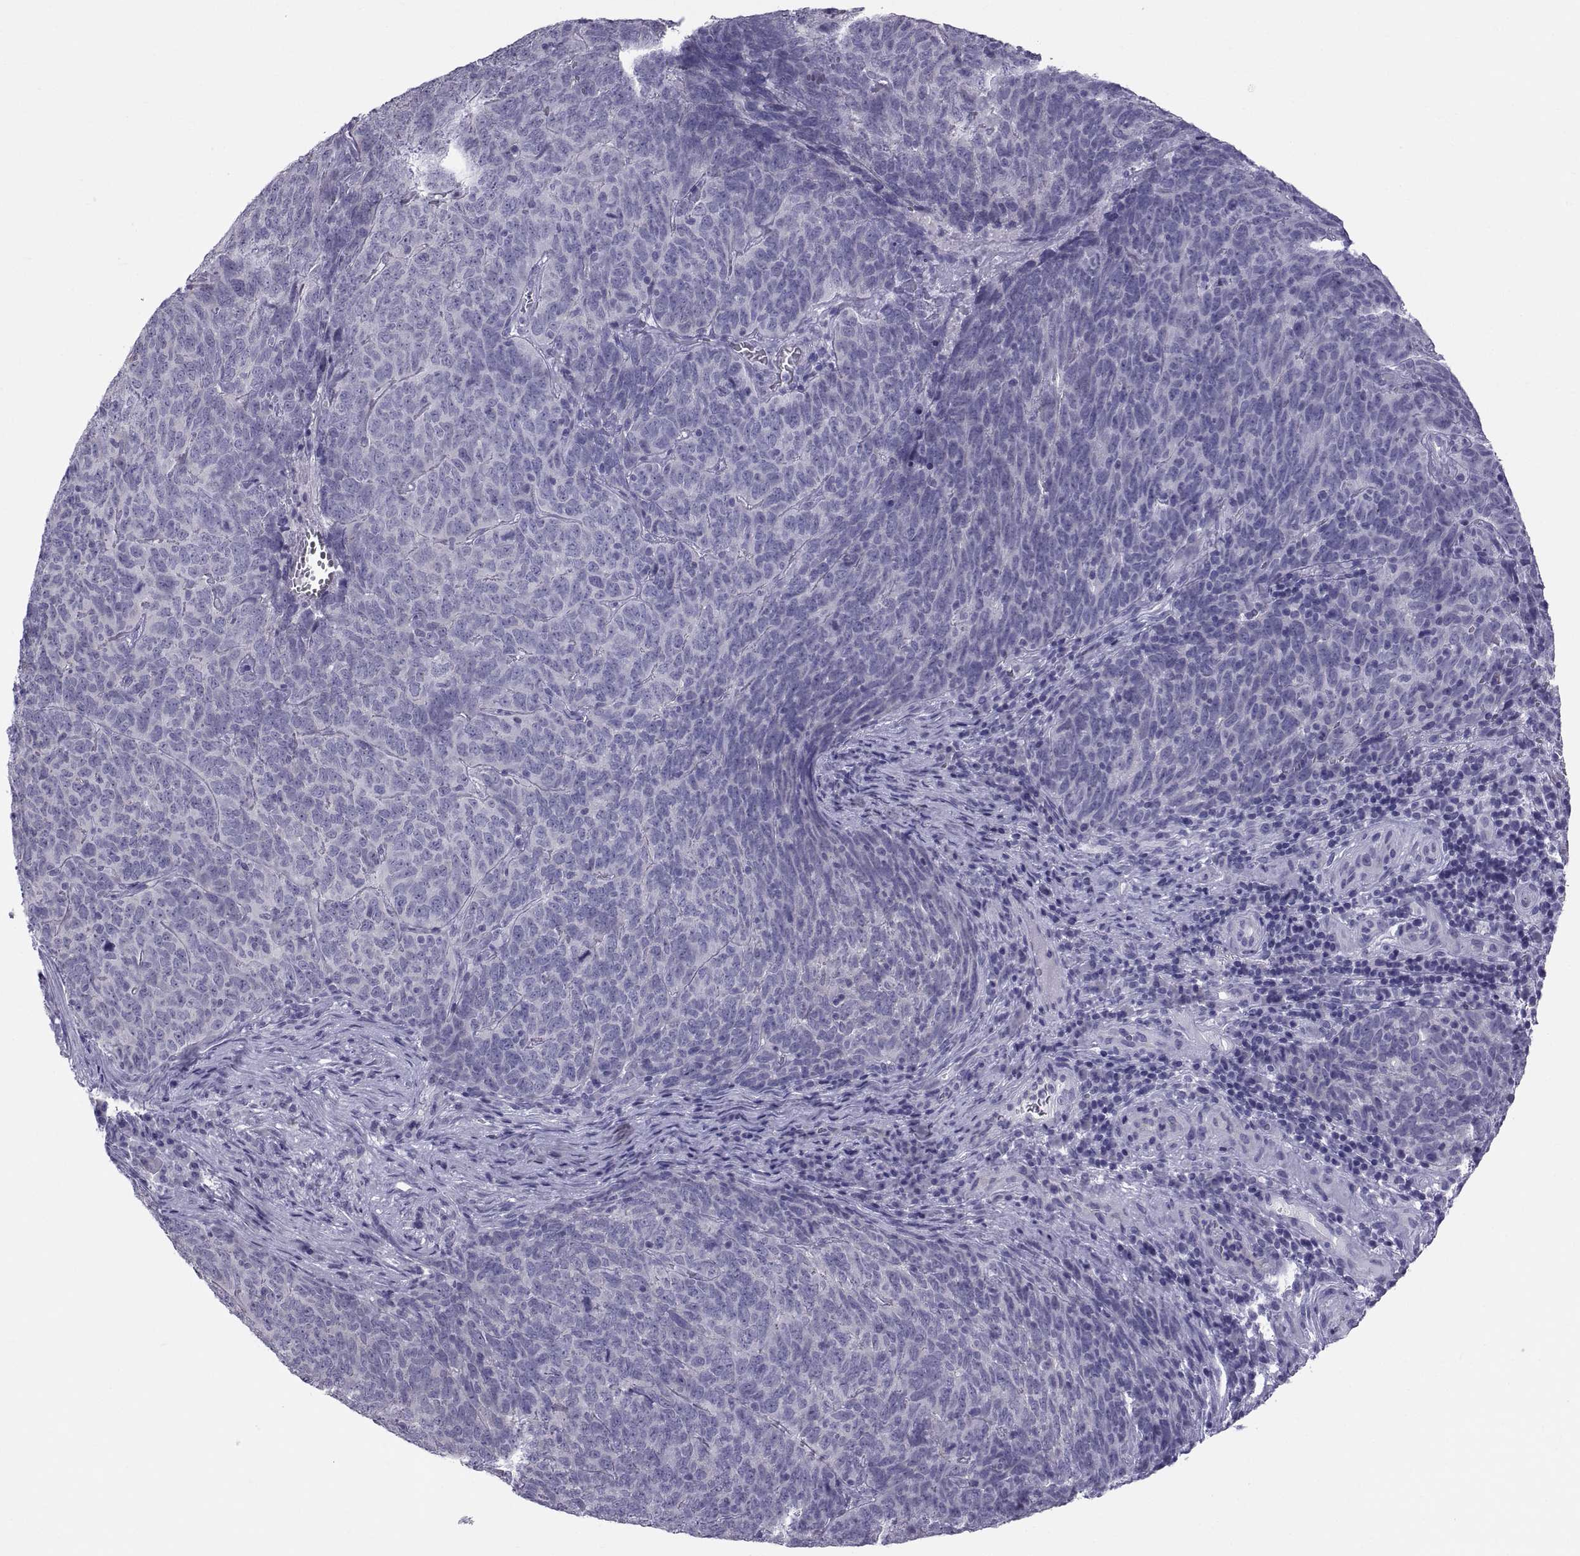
{"staining": {"intensity": "negative", "quantity": "none", "location": "none"}, "tissue": "skin cancer", "cell_type": "Tumor cells", "image_type": "cancer", "snomed": [{"axis": "morphology", "description": "Squamous cell carcinoma, NOS"}, {"axis": "topography", "description": "Skin"}, {"axis": "topography", "description": "Anal"}], "caption": "A high-resolution image shows IHC staining of skin squamous cell carcinoma, which reveals no significant staining in tumor cells.", "gene": "RNASE12", "patient": {"sex": "female", "age": 51}}